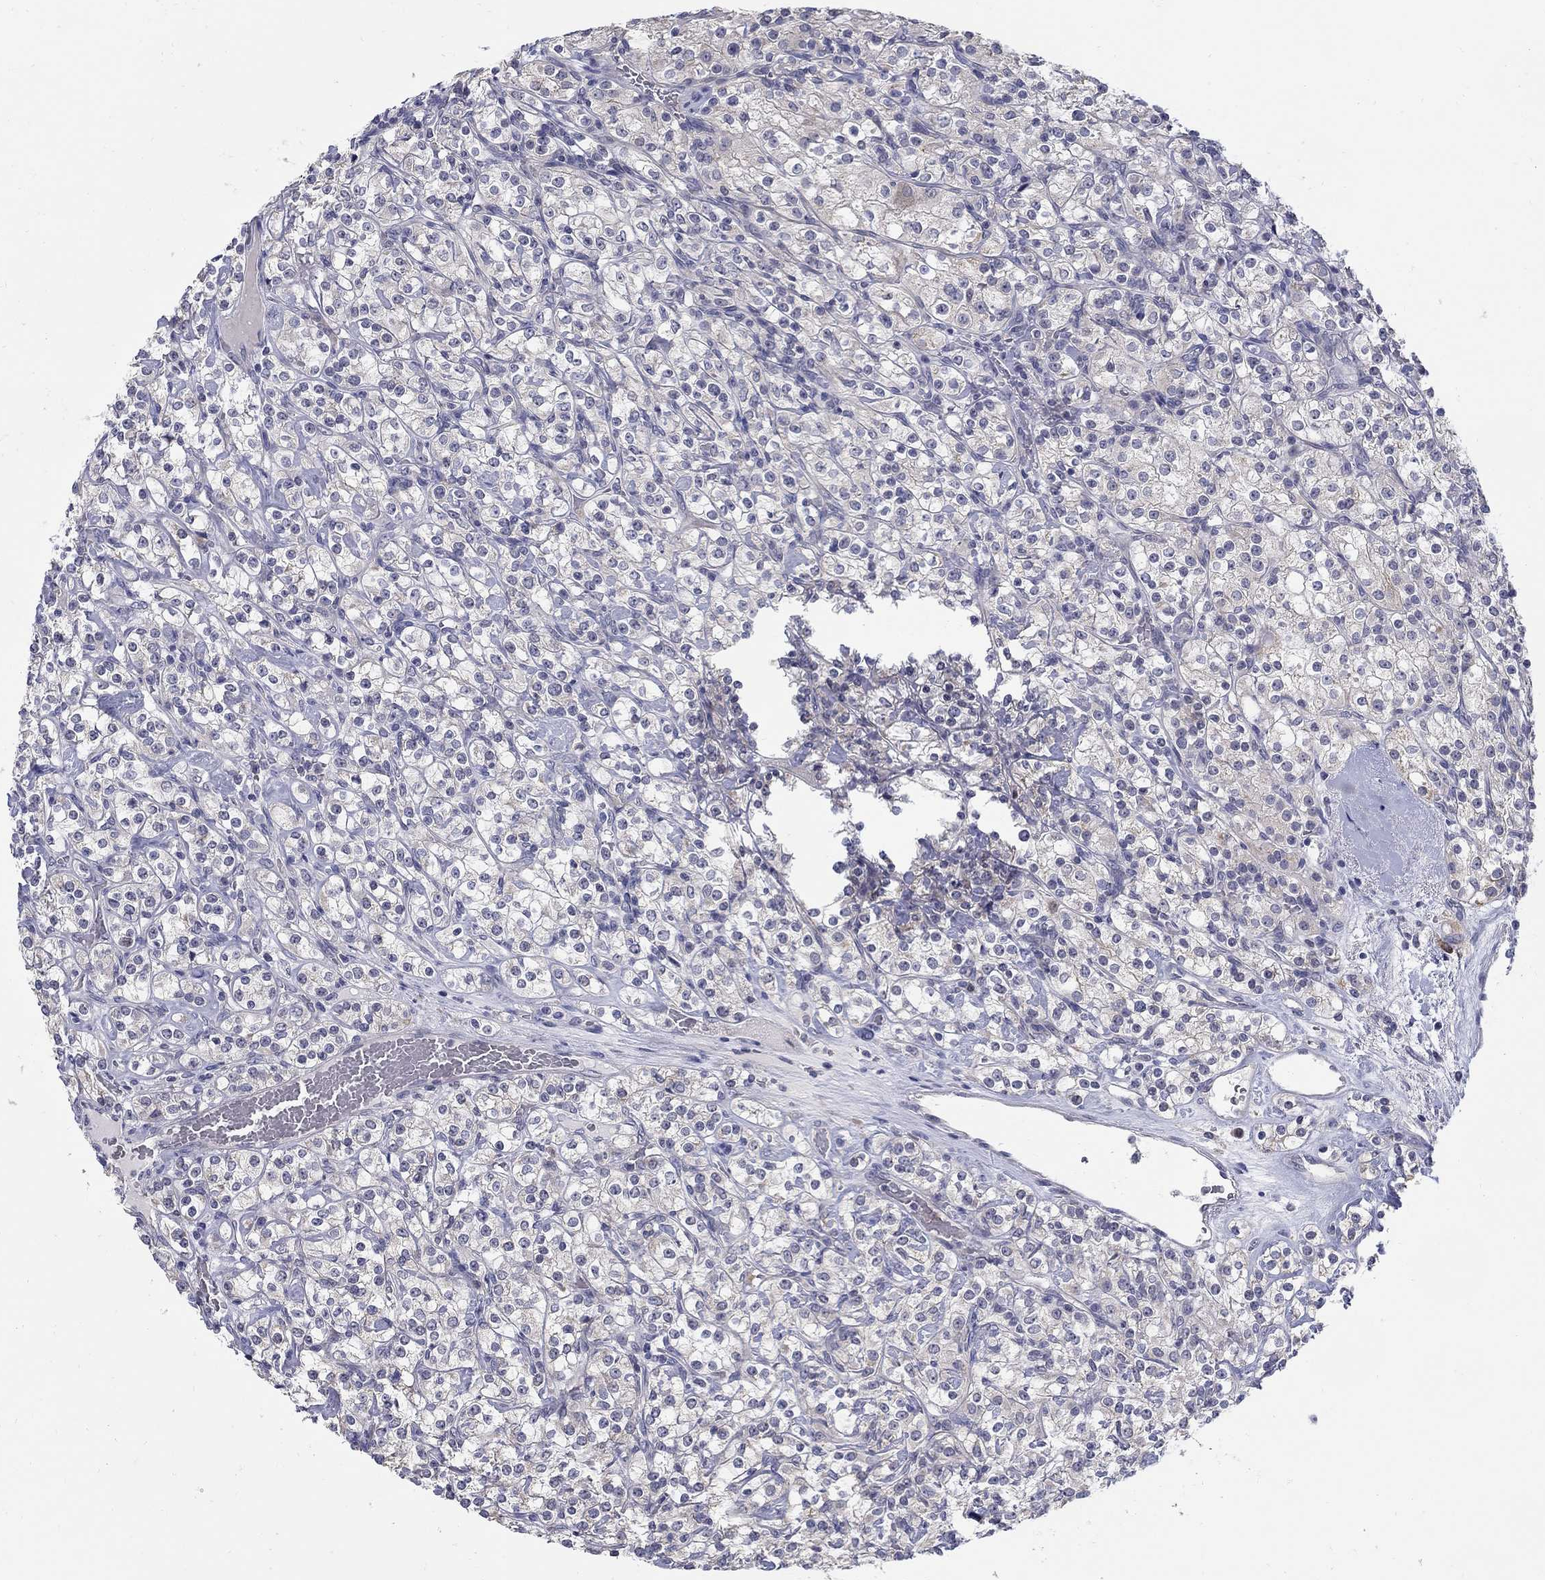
{"staining": {"intensity": "negative", "quantity": "none", "location": "none"}, "tissue": "renal cancer", "cell_type": "Tumor cells", "image_type": "cancer", "snomed": [{"axis": "morphology", "description": "Adenocarcinoma, NOS"}, {"axis": "topography", "description": "Kidney"}], "caption": "DAB immunohistochemical staining of renal cancer (adenocarcinoma) reveals no significant expression in tumor cells.", "gene": "ABCA4", "patient": {"sex": "male", "age": 77}}